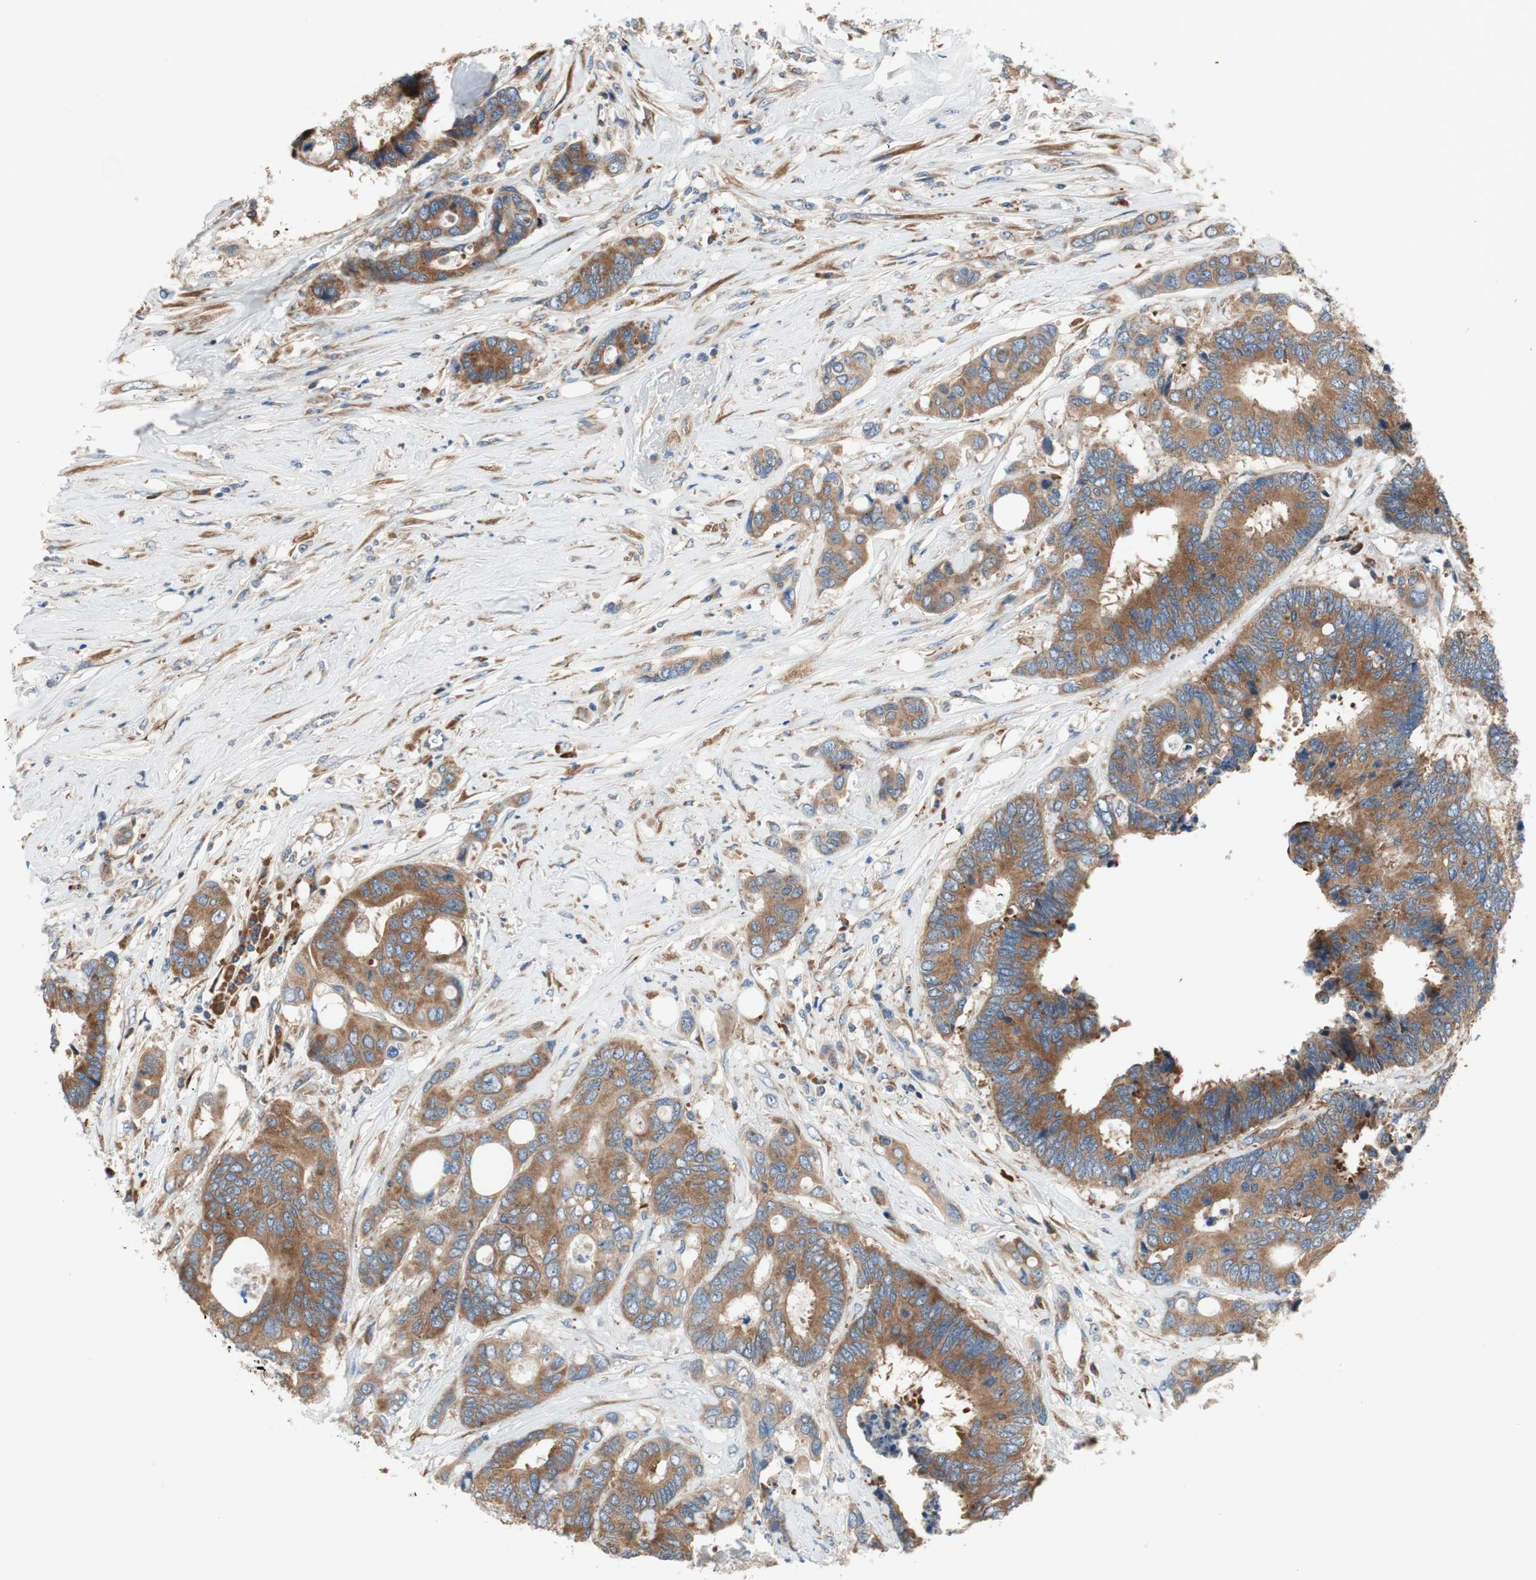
{"staining": {"intensity": "moderate", "quantity": ">75%", "location": "cytoplasmic/membranous"}, "tissue": "colorectal cancer", "cell_type": "Tumor cells", "image_type": "cancer", "snomed": [{"axis": "morphology", "description": "Adenocarcinoma, NOS"}, {"axis": "topography", "description": "Rectum"}], "caption": "Human colorectal cancer stained with a brown dye reveals moderate cytoplasmic/membranous positive staining in approximately >75% of tumor cells.", "gene": "RPL23", "patient": {"sex": "male", "age": 55}}